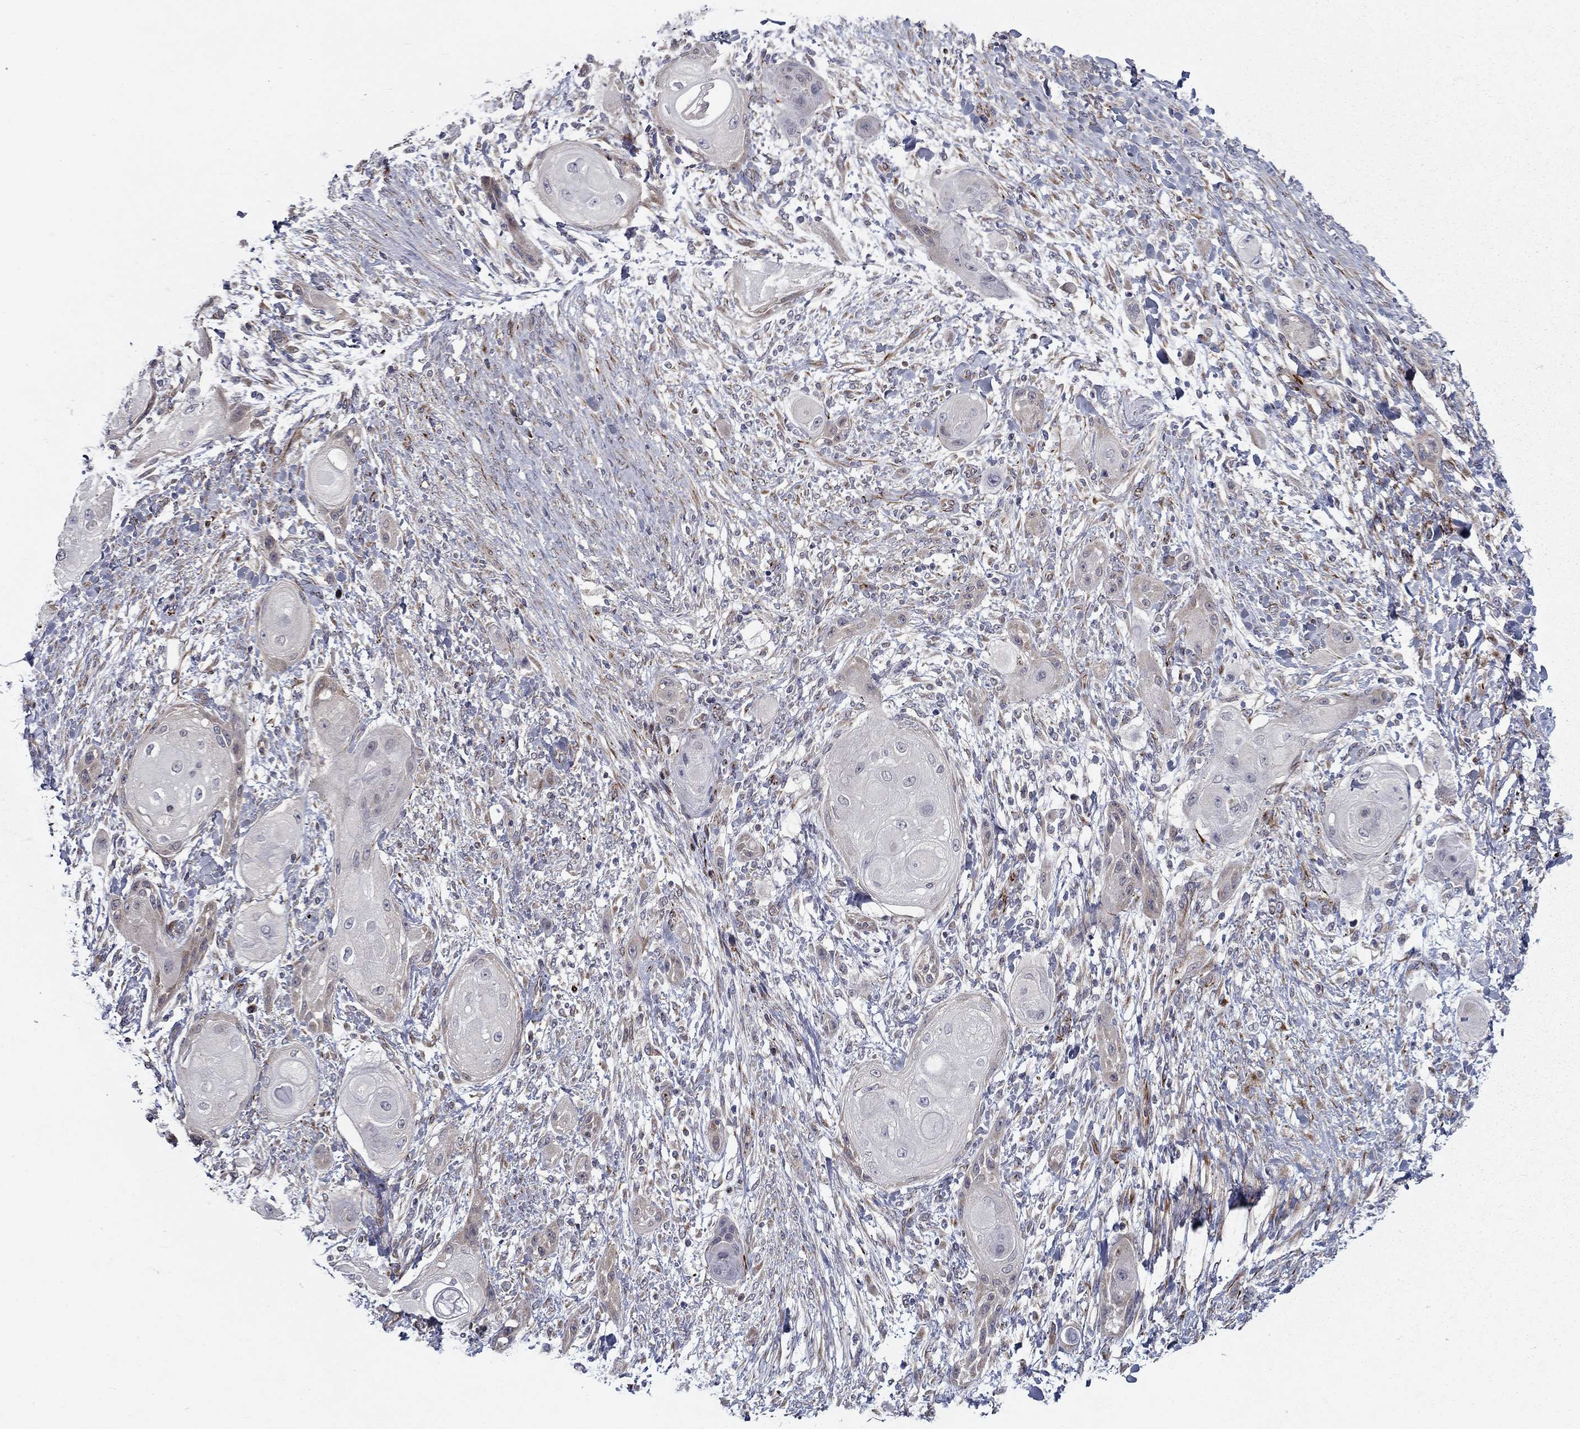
{"staining": {"intensity": "negative", "quantity": "none", "location": "none"}, "tissue": "skin cancer", "cell_type": "Tumor cells", "image_type": "cancer", "snomed": [{"axis": "morphology", "description": "Squamous cell carcinoma, NOS"}, {"axis": "topography", "description": "Skin"}], "caption": "Tumor cells show no significant protein positivity in skin cancer (squamous cell carcinoma).", "gene": "LACTB2", "patient": {"sex": "male", "age": 62}}